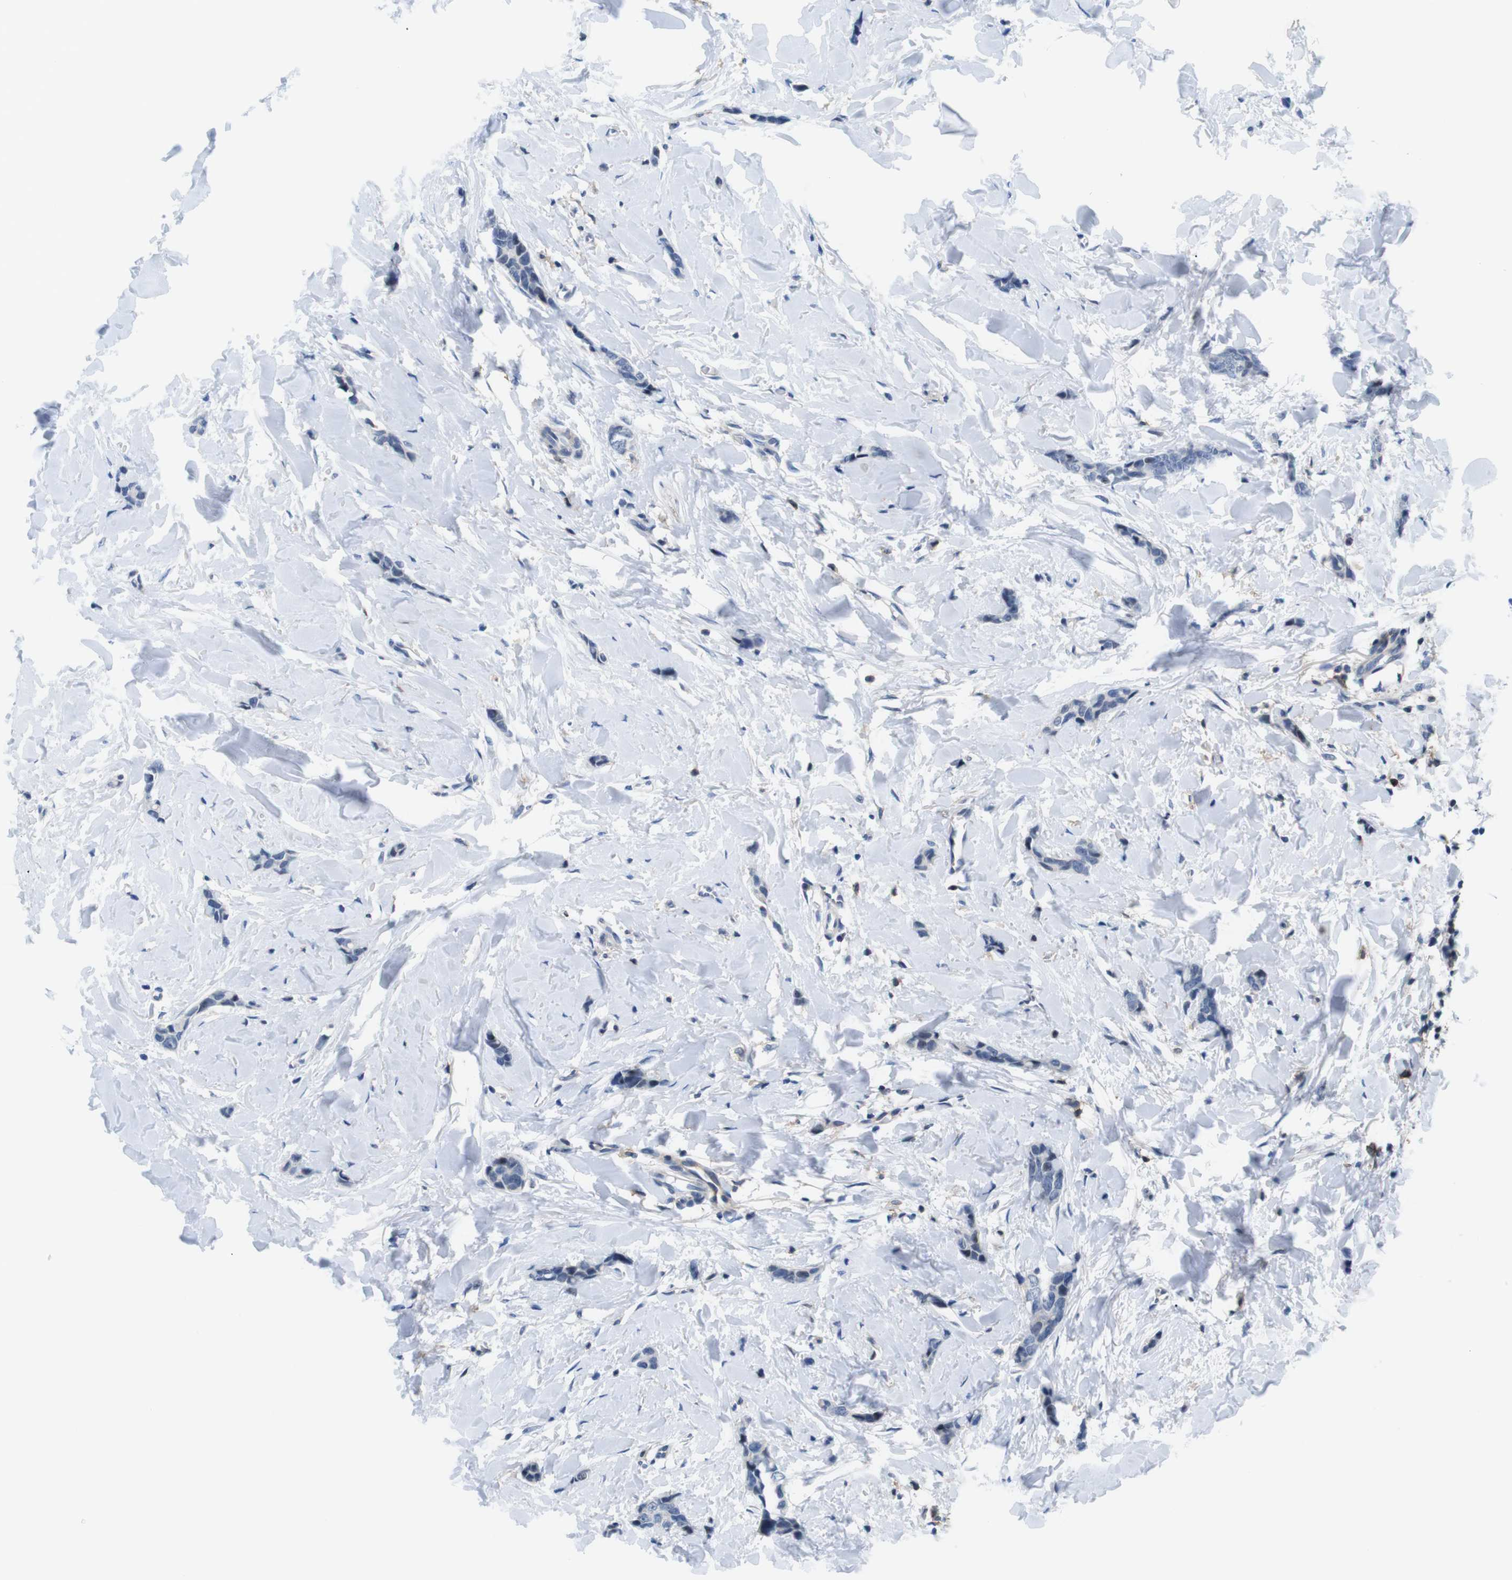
{"staining": {"intensity": "negative", "quantity": "none", "location": "none"}, "tissue": "breast cancer", "cell_type": "Tumor cells", "image_type": "cancer", "snomed": [{"axis": "morphology", "description": "Lobular carcinoma"}, {"axis": "topography", "description": "Skin"}, {"axis": "topography", "description": "Breast"}], "caption": "High power microscopy image of an IHC image of breast cancer (lobular carcinoma), revealing no significant expression in tumor cells.", "gene": "CD300C", "patient": {"sex": "female", "age": 46}}